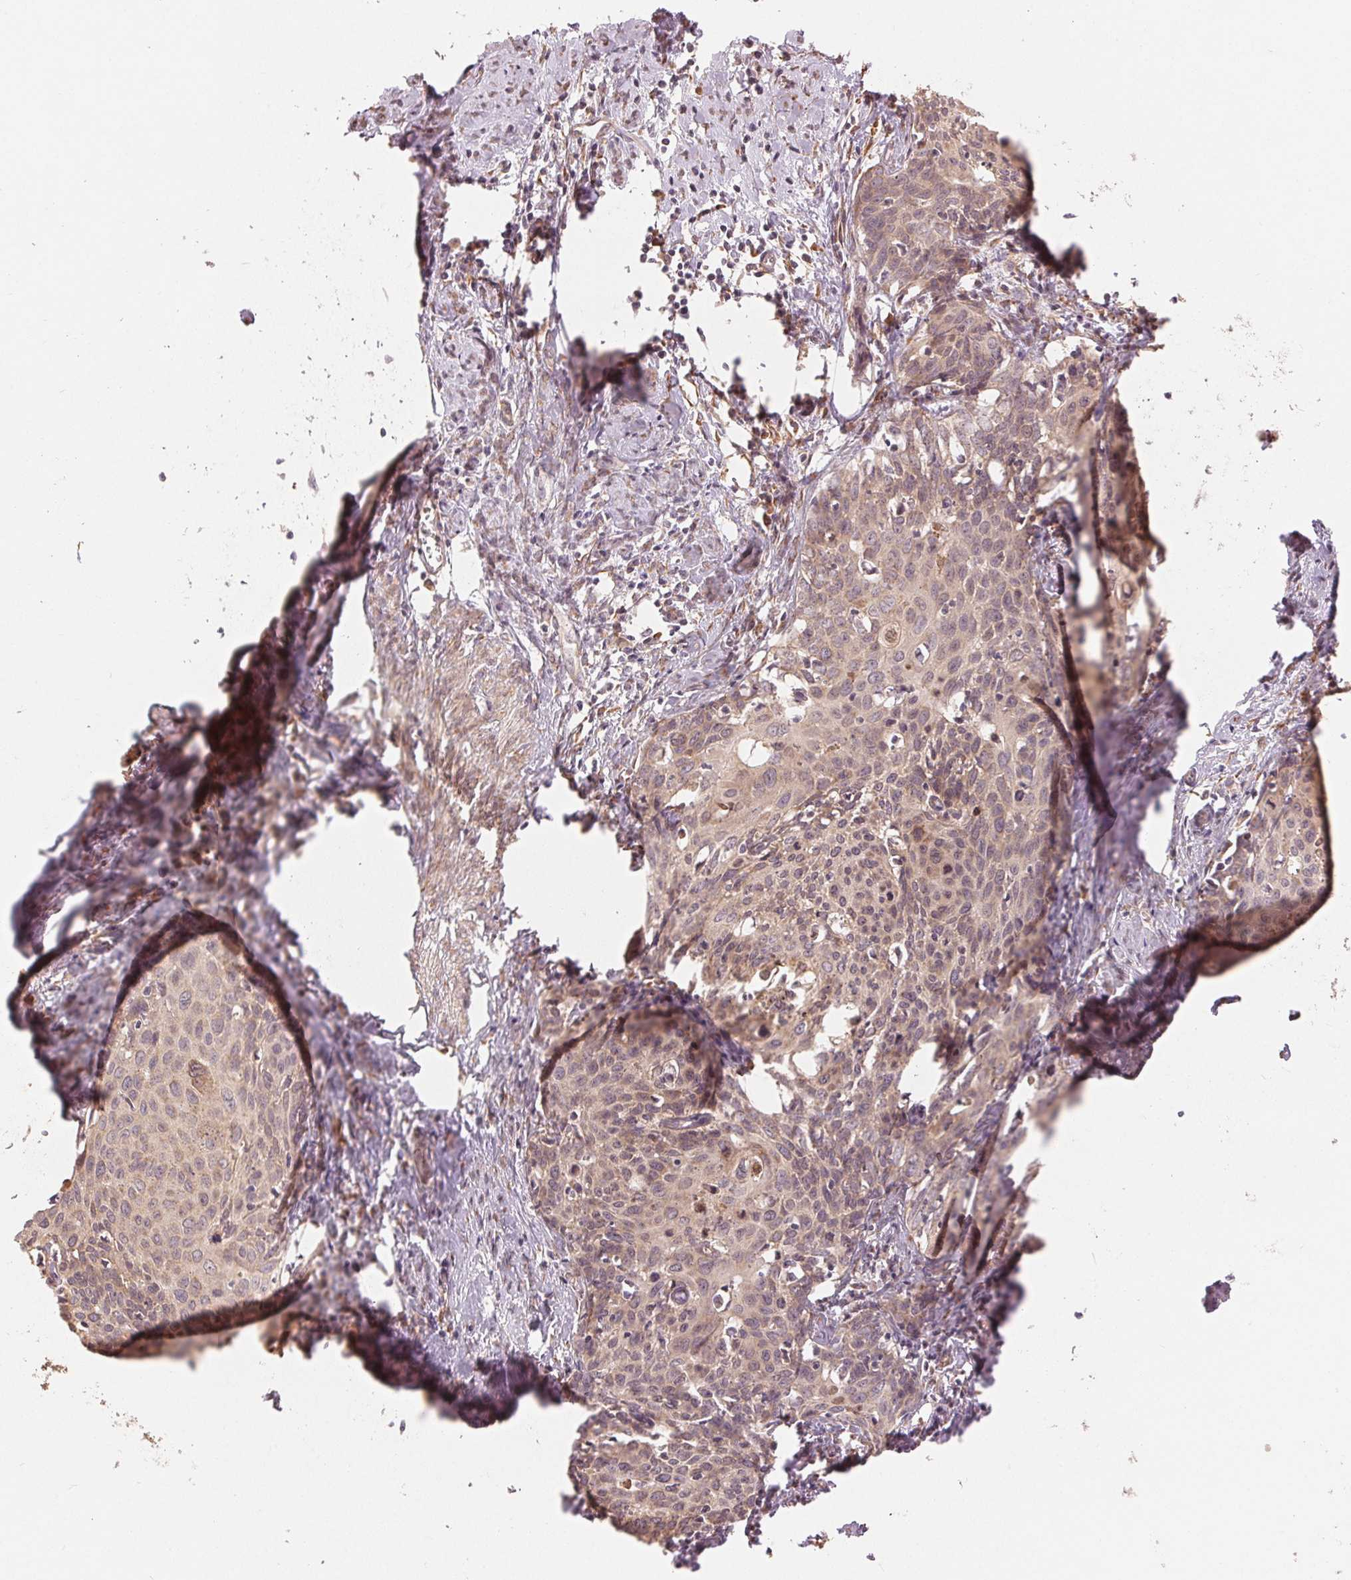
{"staining": {"intensity": "weak", "quantity": ">75%", "location": "cytoplasmic/membranous"}, "tissue": "cervical cancer", "cell_type": "Tumor cells", "image_type": "cancer", "snomed": [{"axis": "morphology", "description": "Squamous cell carcinoma, NOS"}, {"axis": "topography", "description": "Cervix"}], "caption": "Squamous cell carcinoma (cervical) stained for a protein demonstrates weak cytoplasmic/membranous positivity in tumor cells.", "gene": "SLC20A1", "patient": {"sex": "female", "age": 62}}